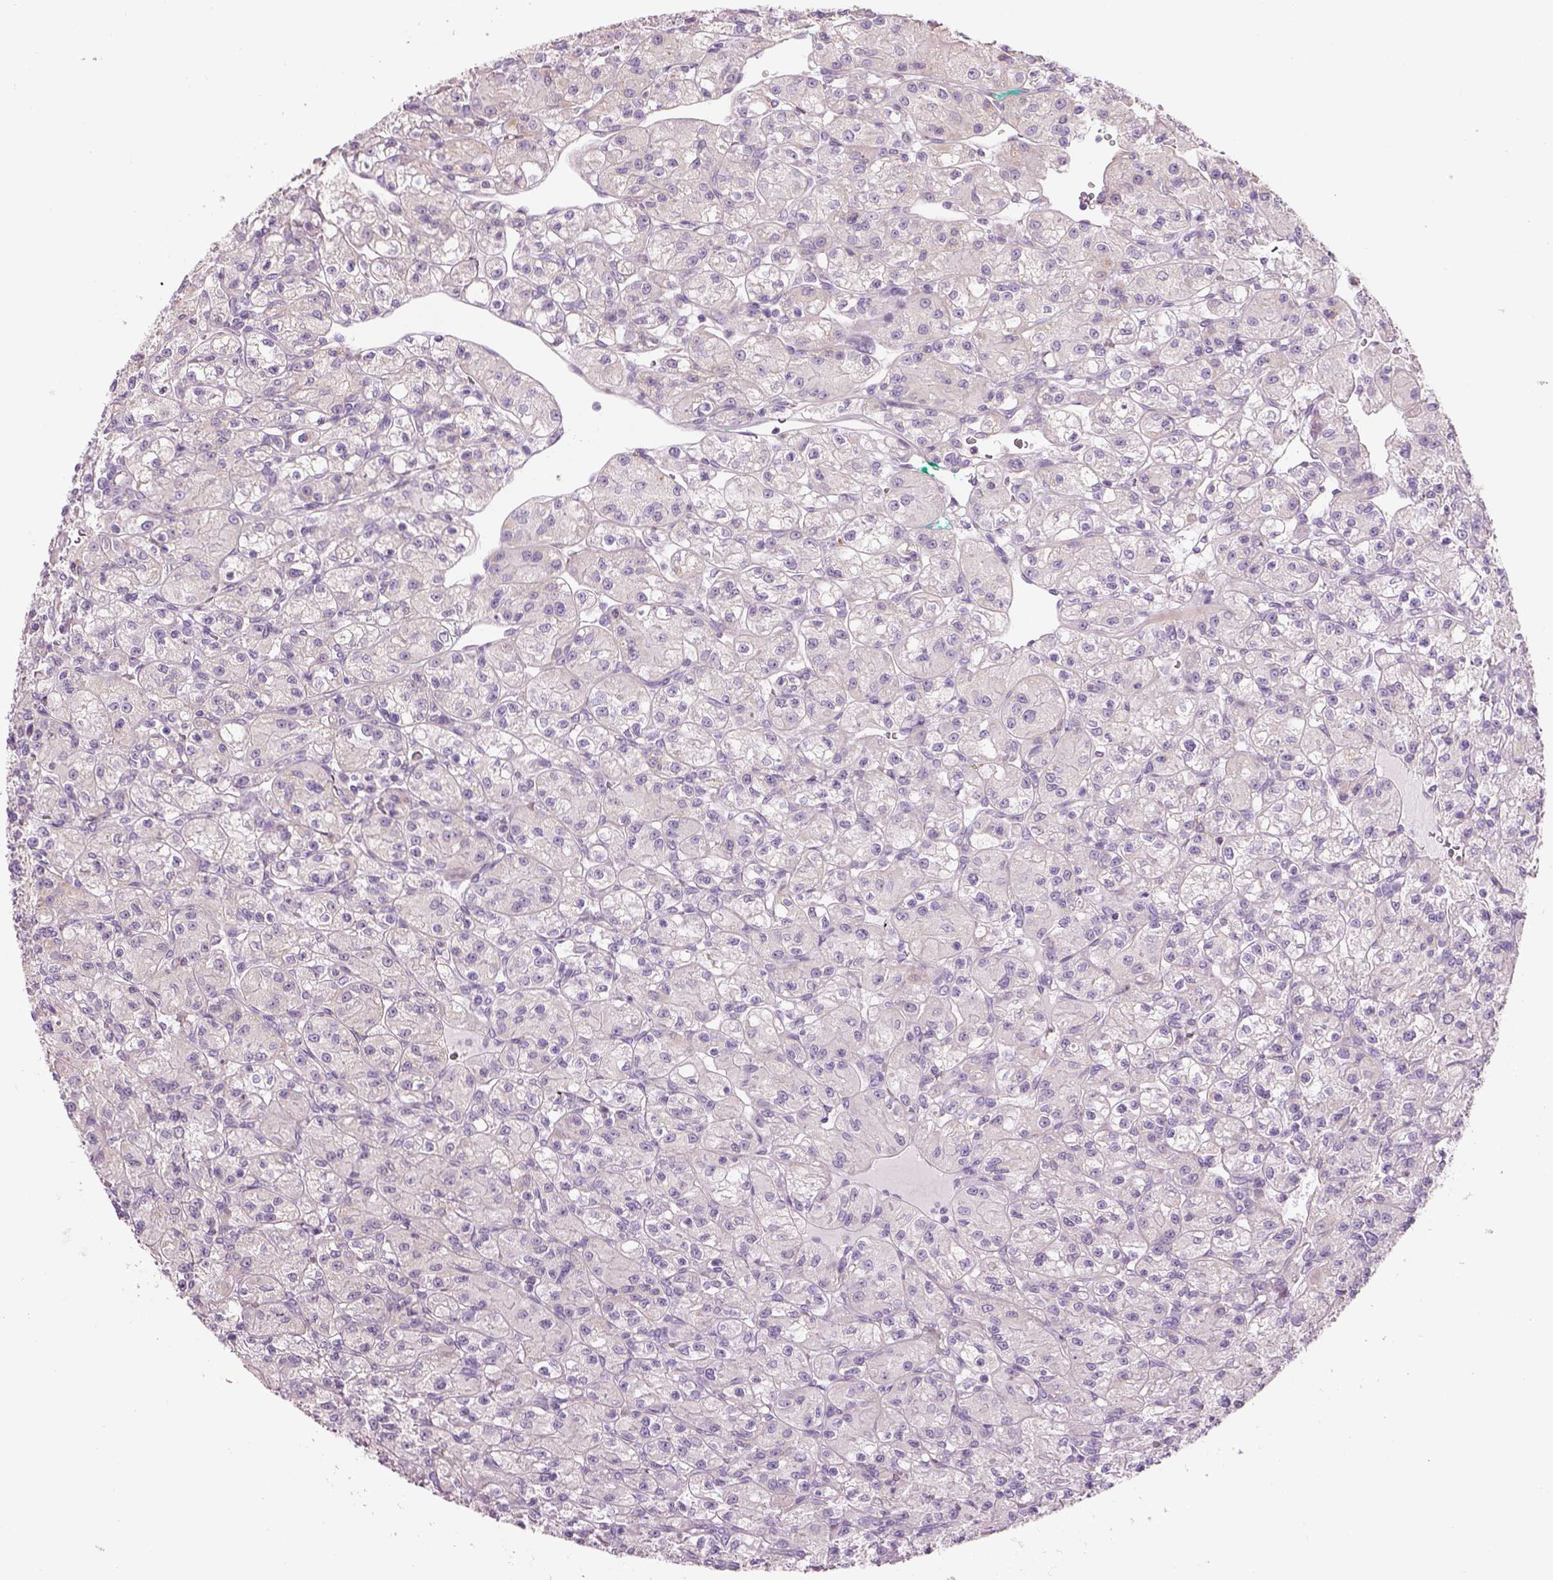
{"staining": {"intensity": "negative", "quantity": "none", "location": "none"}, "tissue": "renal cancer", "cell_type": "Tumor cells", "image_type": "cancer", "snomed": [{"axis": "morphology", "description": "Adenocarcinoma, NOS"}, {"axis": "topography", "description": "Kidney"}], "caption": "High power microscopy micrograph of an immunohistochemistry (IHC) image of renal adenocarcinoma, revealing no significant positivity in tumor cells.", "gene": "IFT52", "patient": {"sex": "female", "age": 70}}